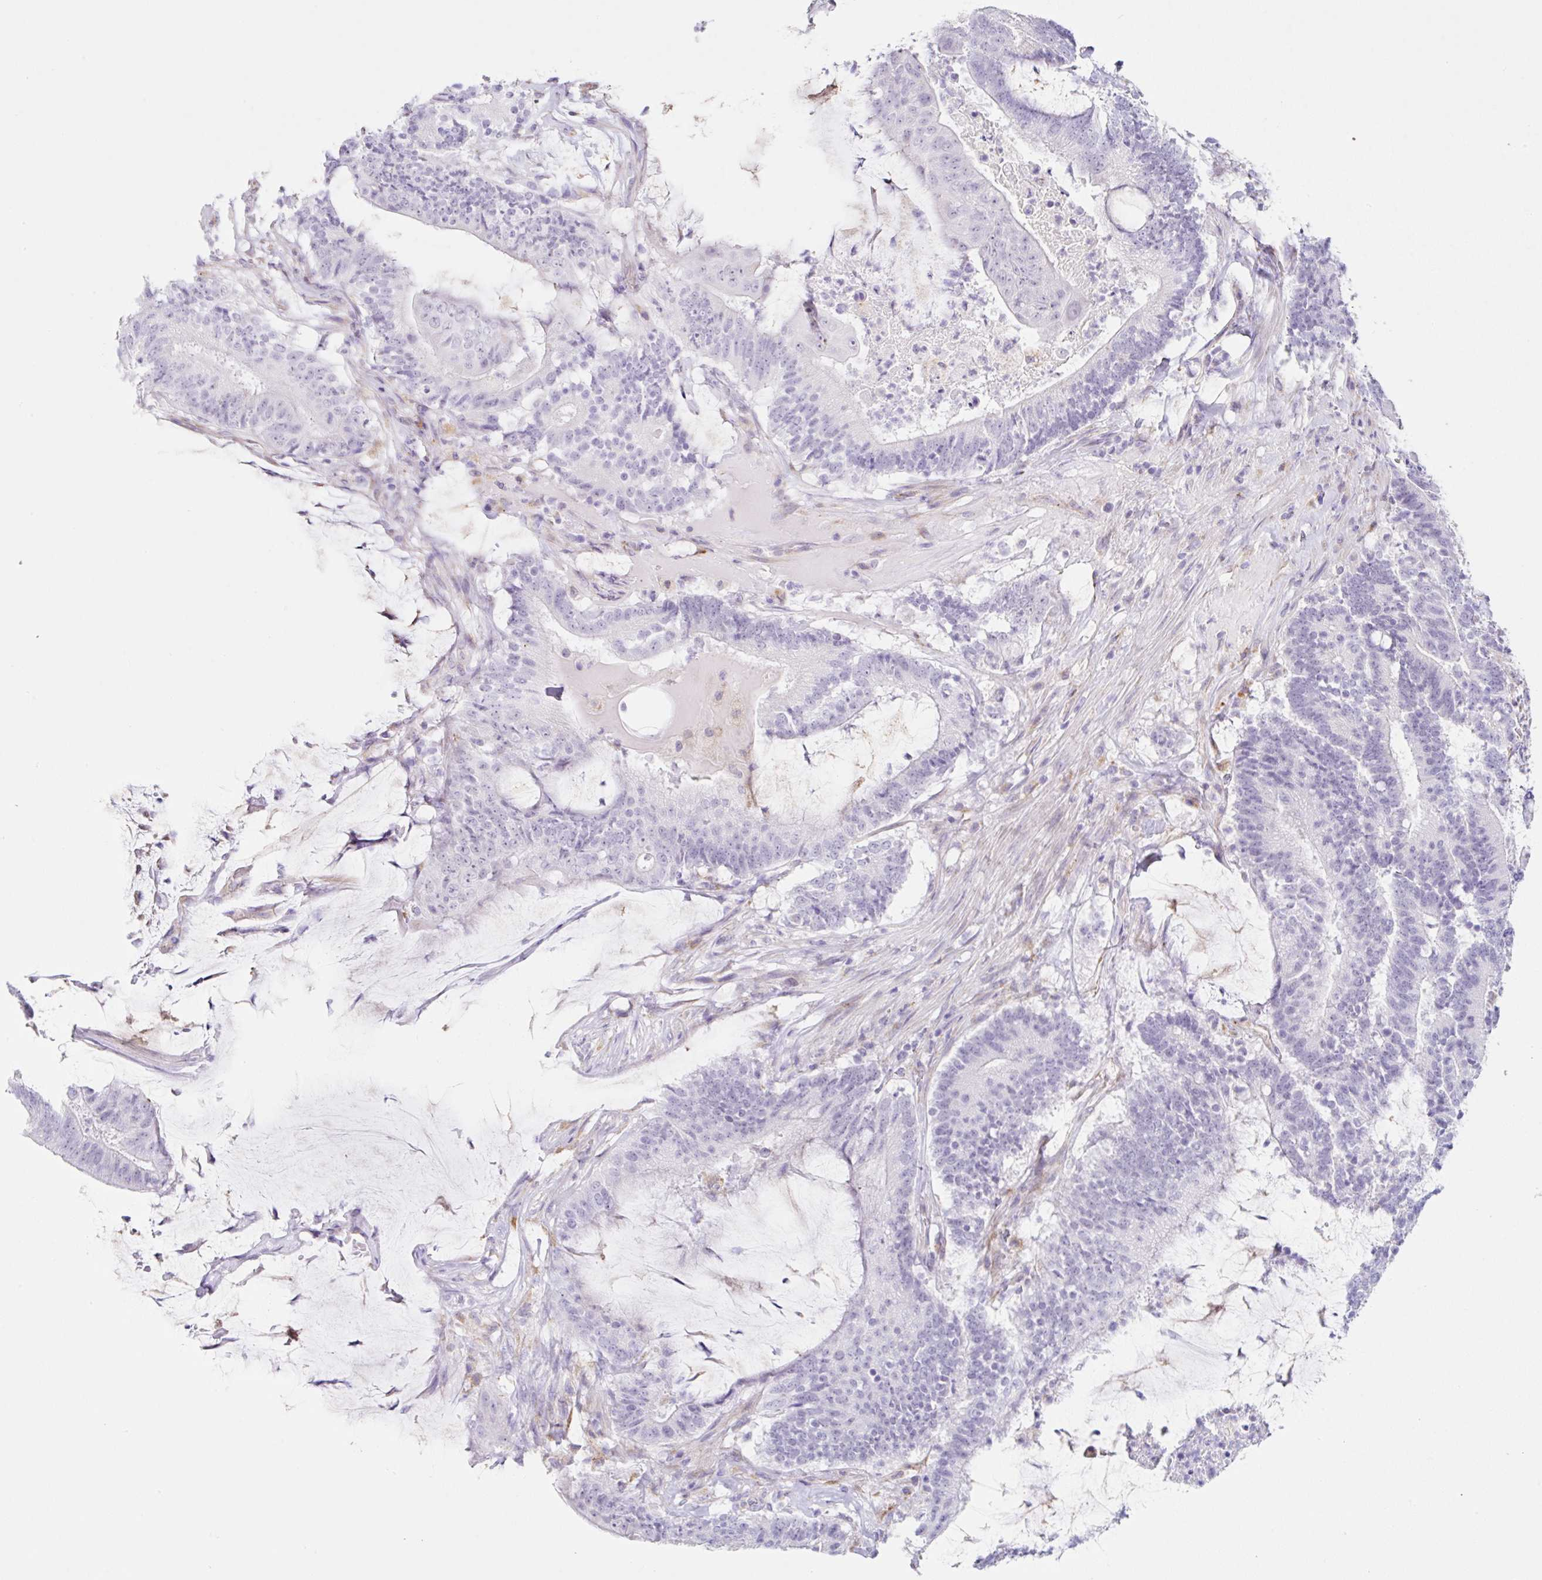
{"staining": {"intensity": "negative", "quantity": "none", "location": "none"}, "tissue": "colorectal cancer", "cell_type": "Tumor cells", "image_type": "cancer", "snomed": [{"axis": "morphology", "description": "Adenocarcinoma, NOS"}, {"axis": "topography", "description": "Colon"}], "caption": "This is a histopathology image of immunohistochemistry (IHC) staining of colorectal cancer (adenocarcinoma), which shows no staining in tumor cells.", "gene": "DKK4", "patient": {"sex": "female", "age": 43}}